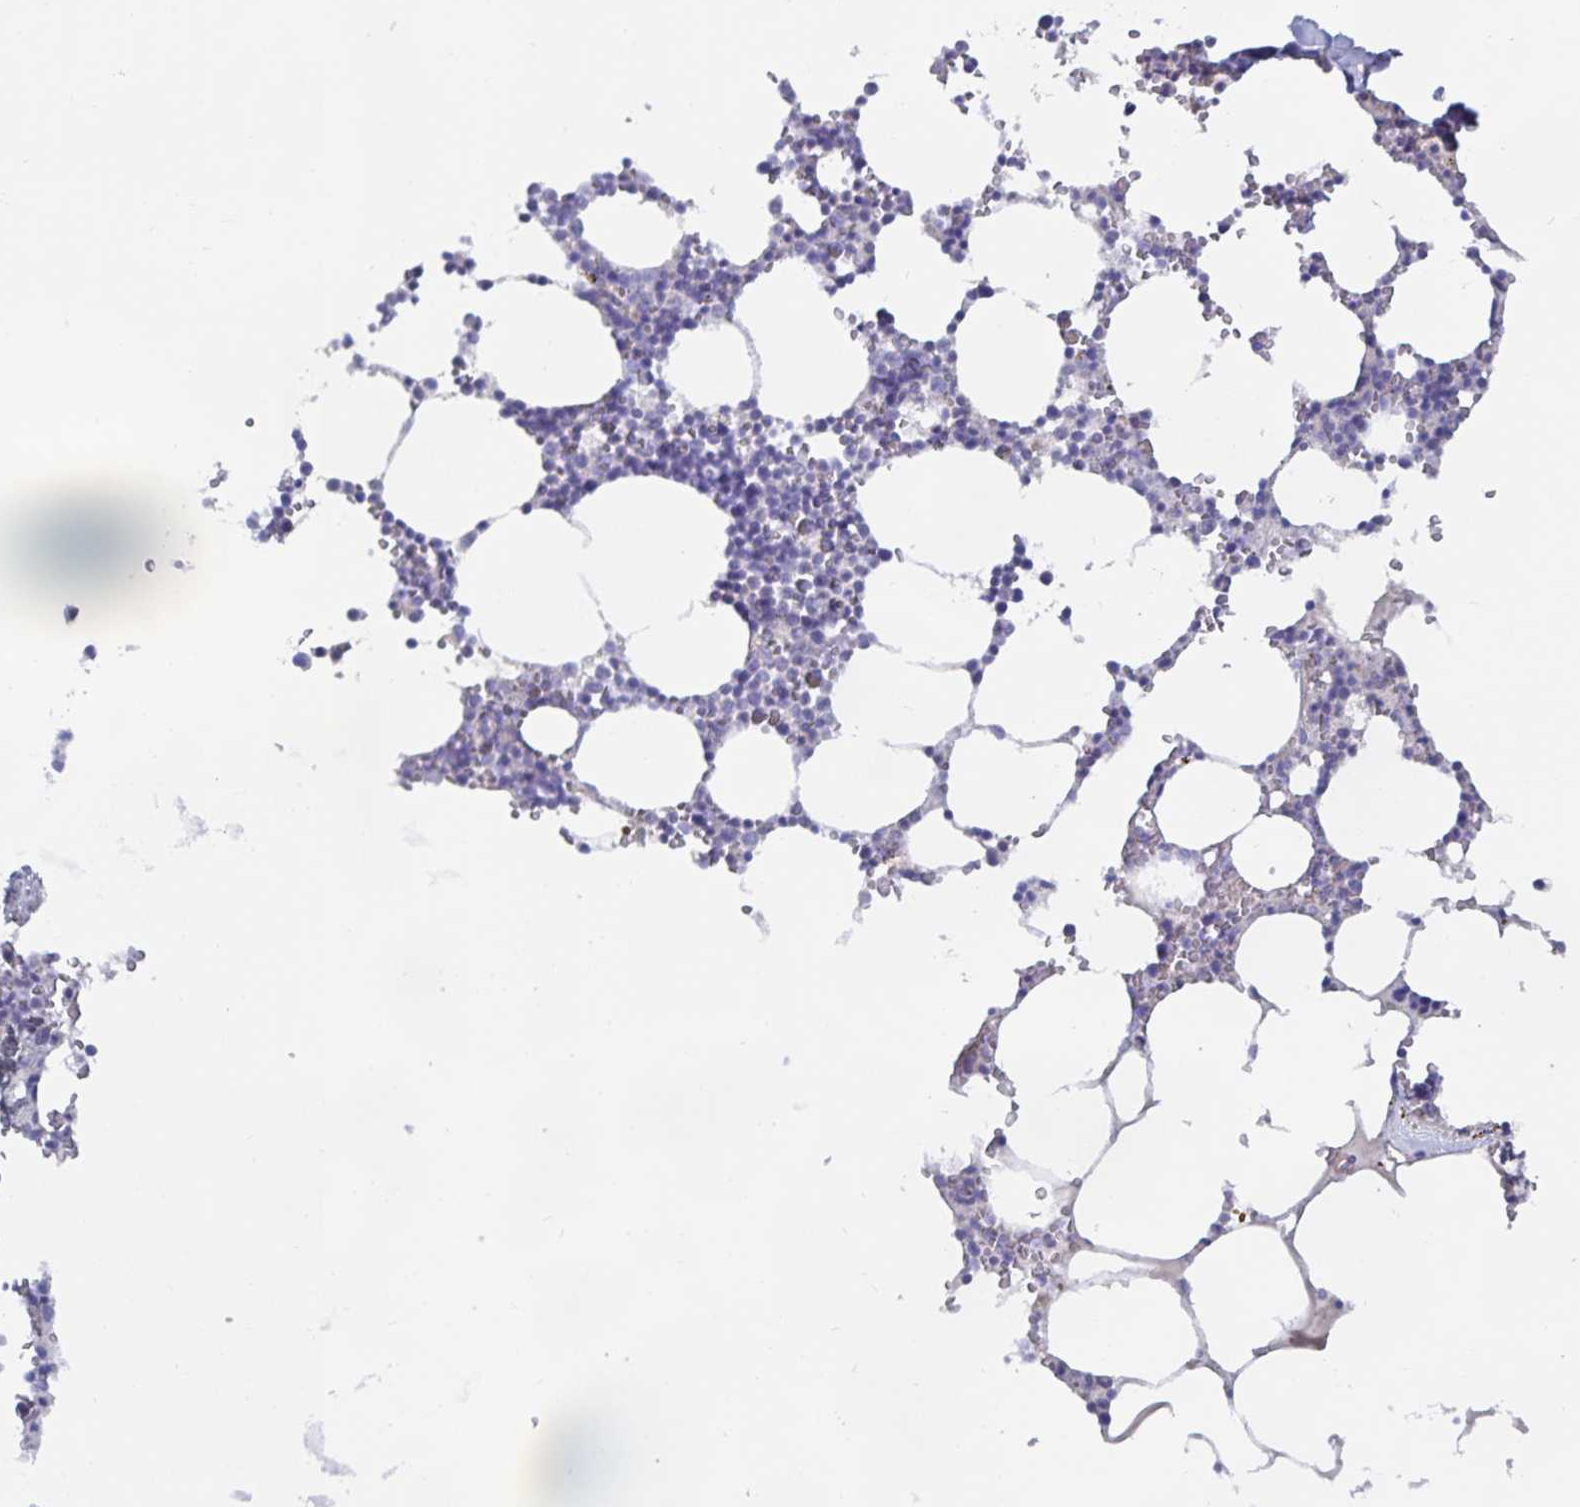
{"staining": {"intensity": "negative", "quantity": "none", "location": "none"}, "tissue": "bone marrow", "cell_type": "Hematopoietic cells", "image_type": "normal", "snomed": [{"axis": "morphology", "description": "Normal tissue, NOS"}, {"axis": "topography", "description": "Bone marrow"}], "caption": "Immunohistochemistry (IHC) histopathology image of normal bone marrow stained for a protein (brown), which demonstrates no expression in hematopoietic cells. (Brightfield microscopy of DAB (3,3'-diaminobenzidine) immunohistochemistry (IHC) at high magnification).", "gene": "METTL22", "patient": {"sex": "male", "age": 54}}